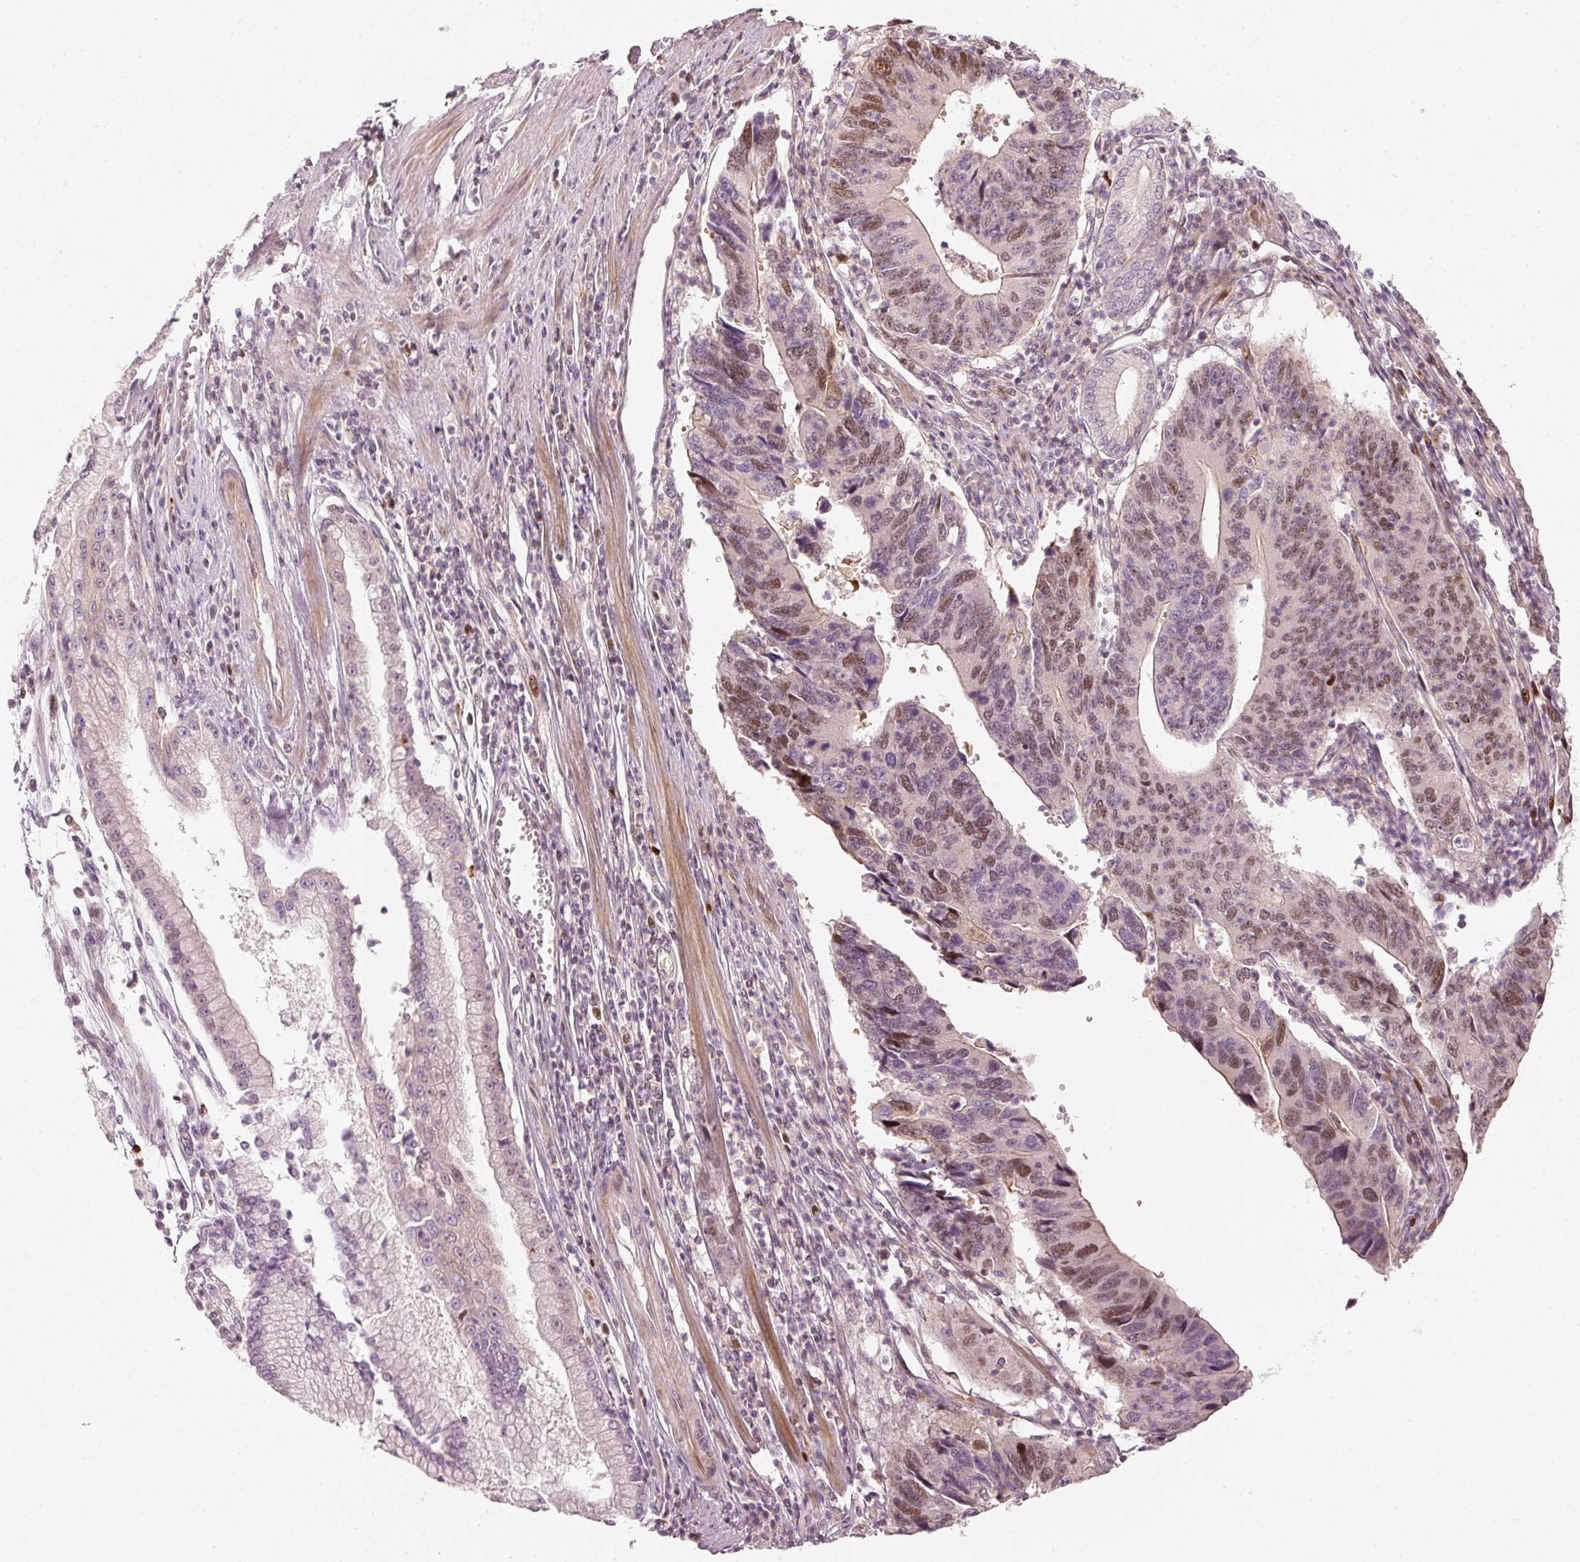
{"staining": {"intensity": "moderate", "quantity": "25%-75%", "location": "cytoplasmic/membranous,nuclear"}, "tissue": "stomach cancer", "cell_type": "Tumor cells", "image_type": "cancer", "snomed": [{"axis": "morphology", "description": "Adenocarcinoma, NOS"}, {"axis": "topography", "description": "Stomach"}], "caption": "Immunohistochemistry (IHC) image of human stomach cancer (adenocarcinoma) stained for a protein (brown), which reveals medium levels of moderate cytoplasmic/membranous and nuclear positivity in about 25%-75% of tumor cells.", "gene": "TREX2", "patient": {"sex": "male", "age": 59}}